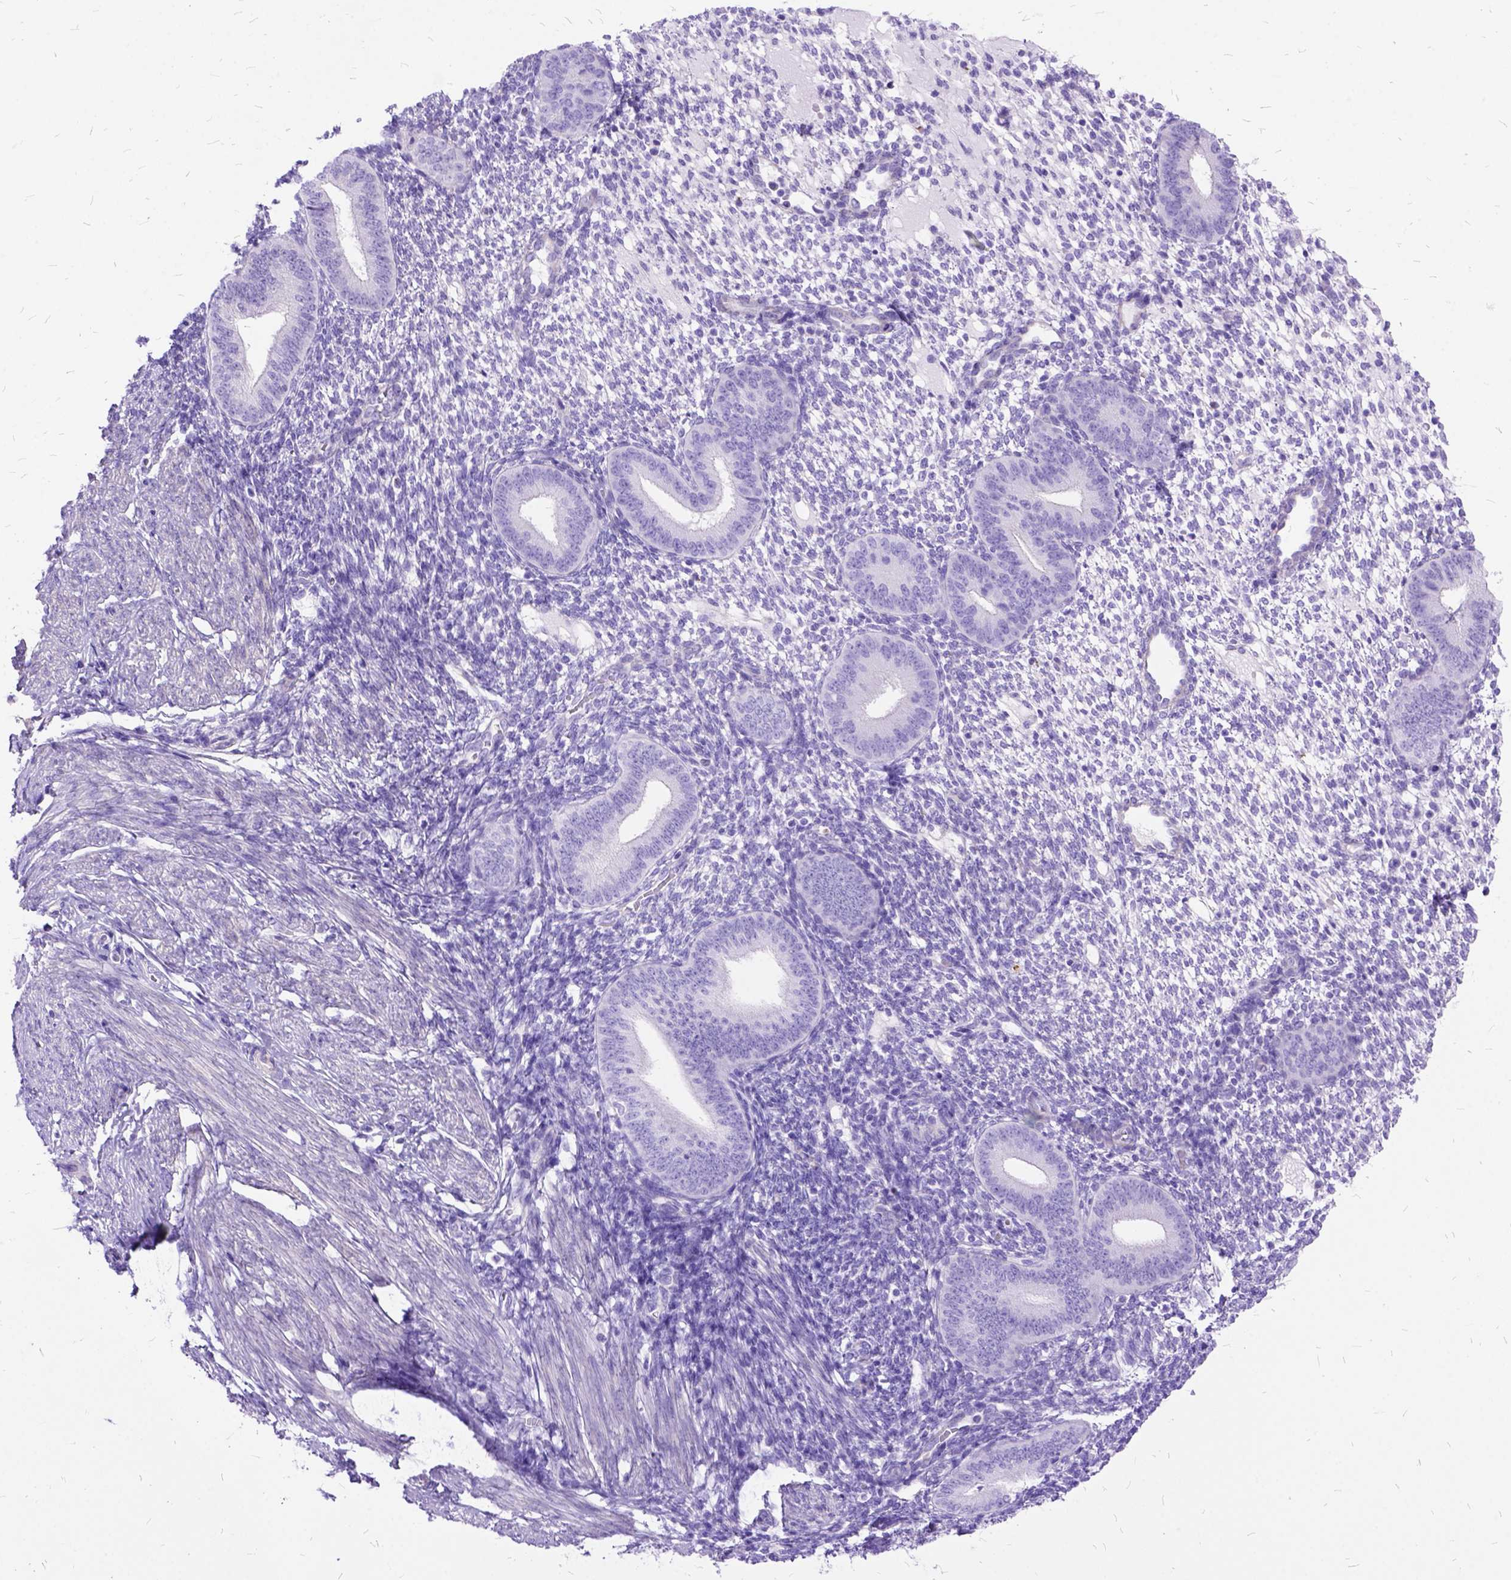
{"staining": {"intensity": "negative", "quantity": "none", "location": "none"}, "tissue": "endometrium", "cell_type": "Cells in endometrial stroma", "image_type": "normal", "snomed": [{"axis": "morphology", "description": "Normal tissue, NOS"}, {"axis": "topography", "description": "Endometrium"}], "caption": "A high-resolution micrograph shows IHC staining of normal endometrium, which reveals no significant staining in cells in endometrial stroma. (Immunohistochemistry, brightfield microscopy, high magnification).", "gene": "ARL9", "patient": {"sex": "female", "age": 40}}